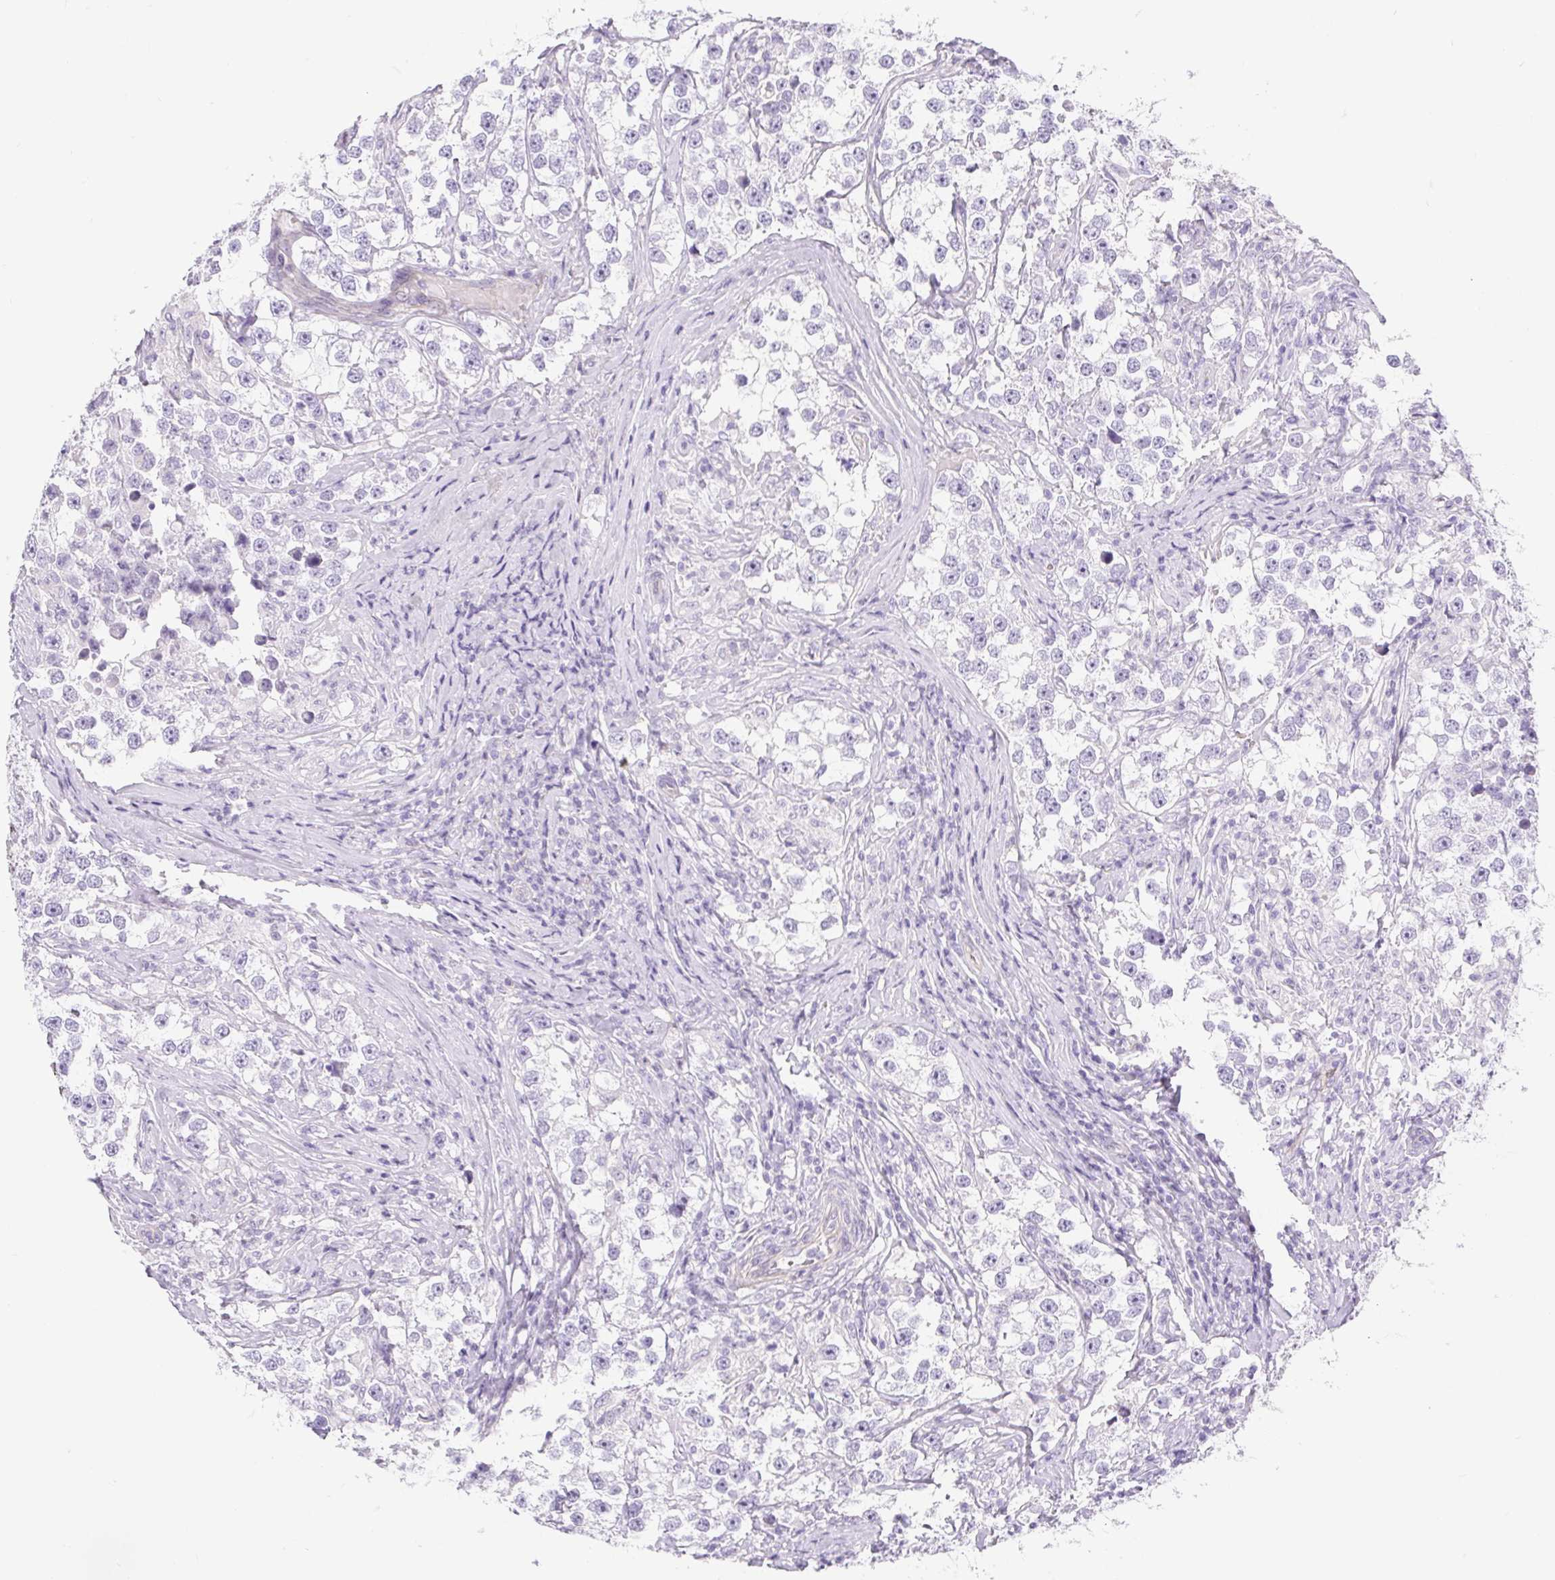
{"staining": {"intensity": "negative", "quantity": "none", "location": "none"}, "tissue": "testis cancer", "cell_type": "Tumor cells", "image_type": "cancer", "snomed": [{"axis": "morphology", "description": "Seminoma, NOS"}, {"axis": "topography", "description": "Testis"}], "caption": "Tumor cells show no significant protein staining in testis cancer (seminoma).", "gene": "BCAS1", "patient": {"sex": "male", "age": 46}}